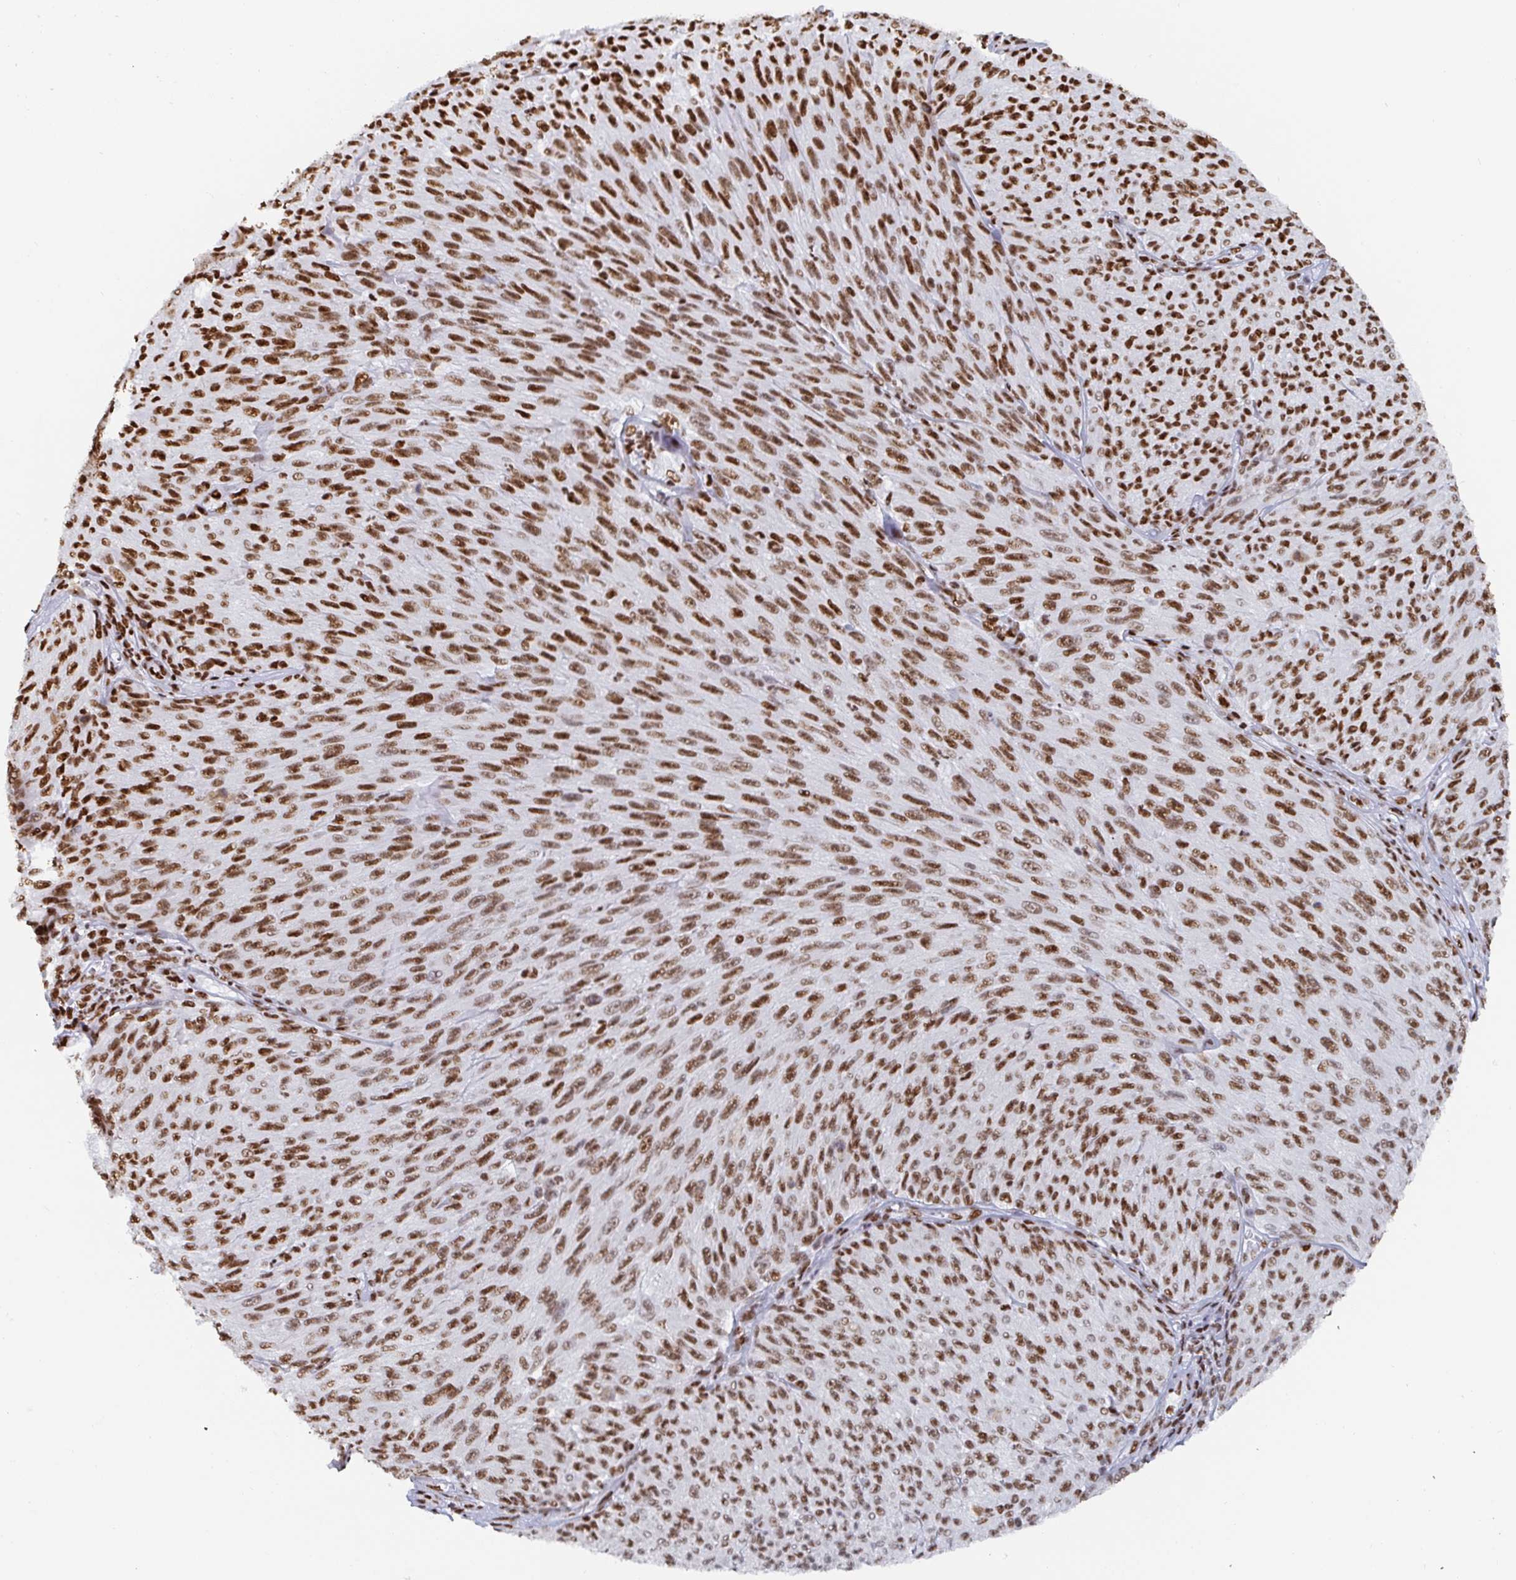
{"staining": {"intensity": "moderate", "quantity": ">75%", "location": "nuclear"}, "tissue": "melanoma", "cell_type": "Tumor cells", "image_type": "cancer", "snomed": [{"axis": "morphology", "description": "Malignant melanoma, NOS"}, {"axis": "topography", "description": "Skin"}], "caption": "Immunohistochemistry (IHC) photomicrograph of neoplastic tissue: melanoma stained using IHC reveals medium levels of moderate protein expression localized specifically in the nuclear of tumor cells, appearing as a nuclear brown color.", "gene": "EWSR1", "patient": {"sex": "male", "age": 85}}